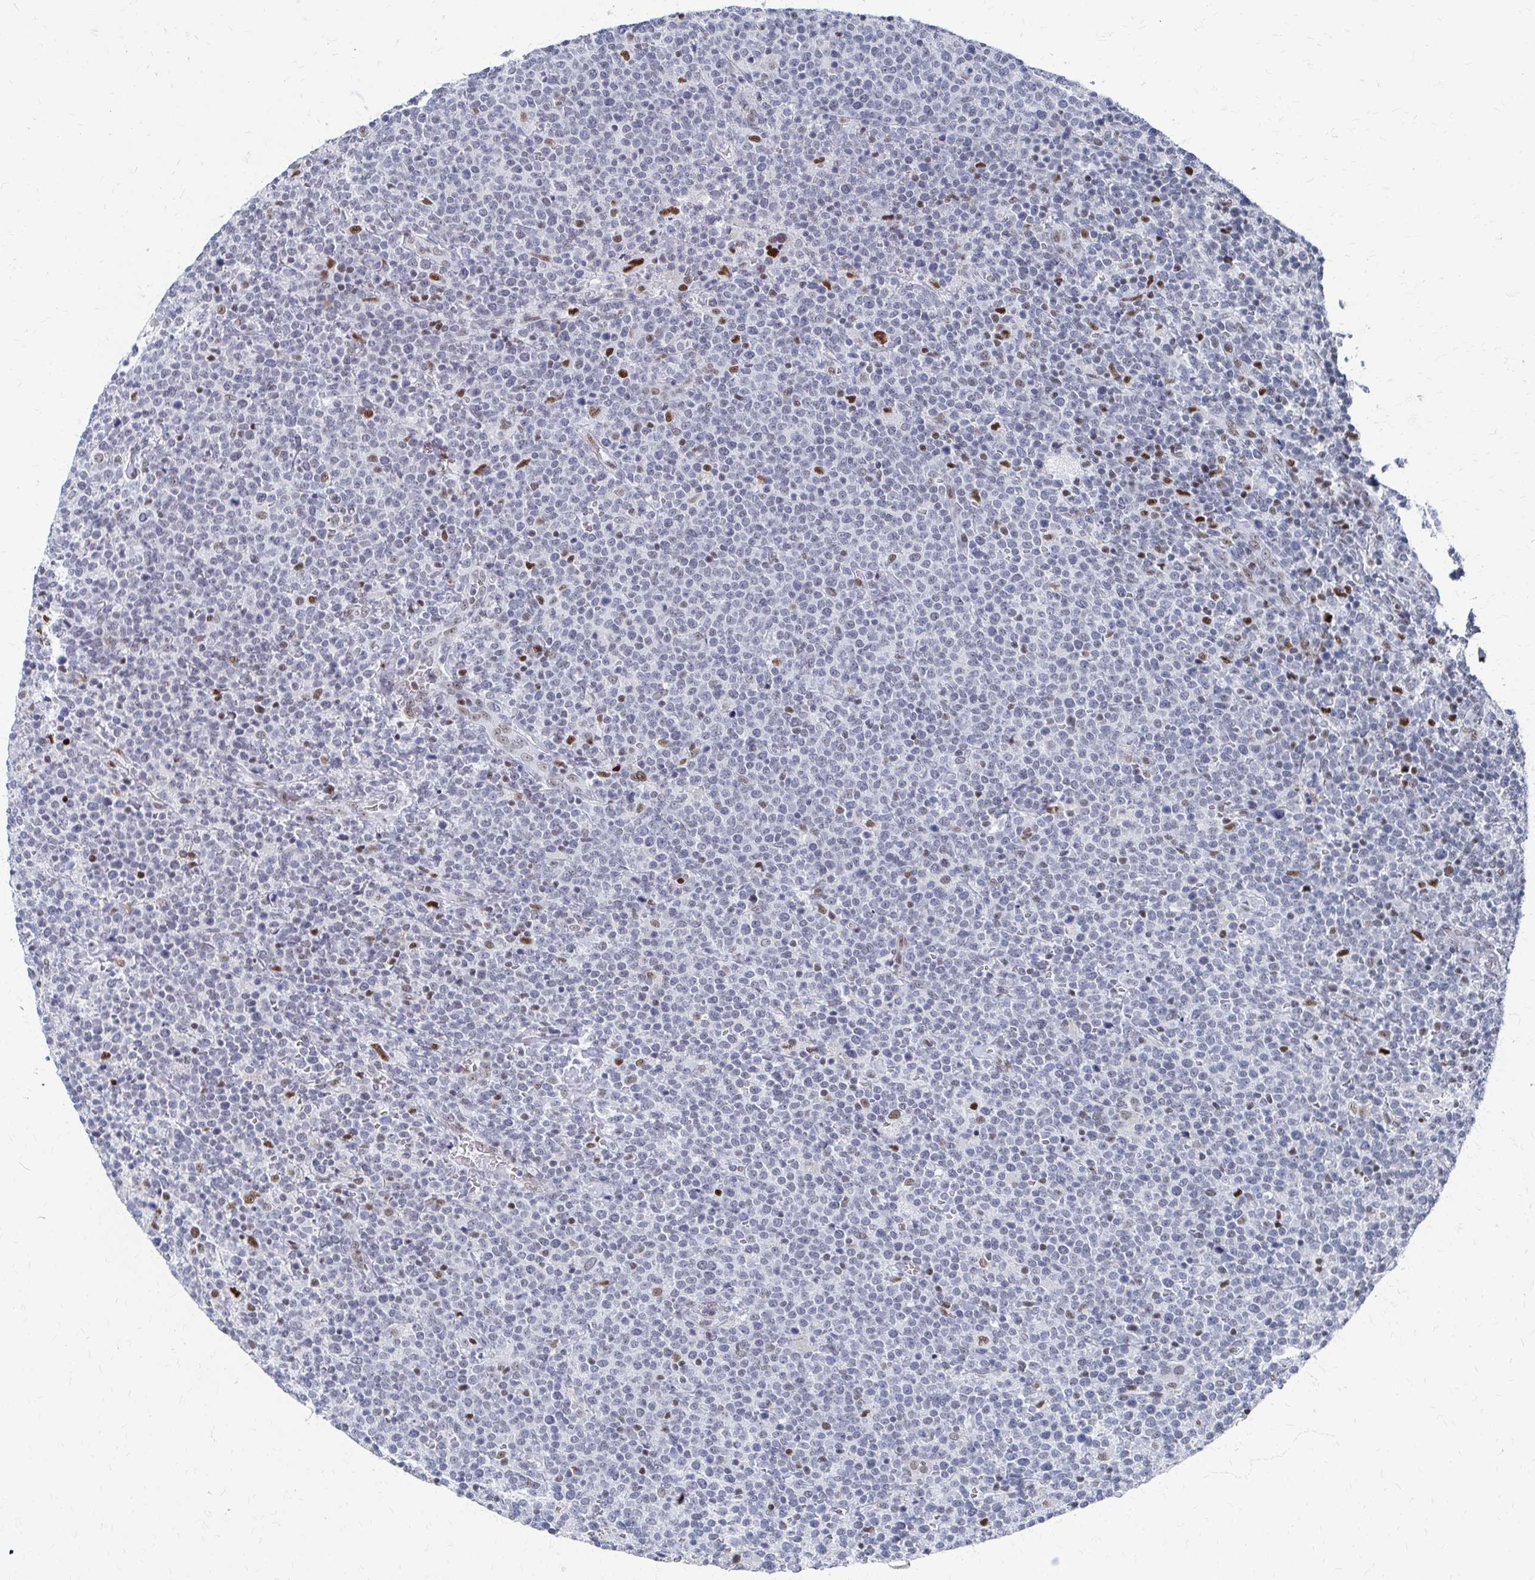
{"staining": {"intensity": "negative", "quantity": "none", "location": "none"}, "tissue": "lymphoma", "cell_type": "Tumor cells", "image_type": "cancer", "snomed": [{"axis": "morphology", "description": "Malignant lymphoma, non-Hodgkin's type, High grade"}, {"axis": "topography", "description": "Lymph node"}], "caption": "Lymphoma was stained to show a protein in brown. There is no significant positivity in tumor cells. (Brightfield microscopy of DAB immunohistochemistry (IHC) at high magnification).", "gene": "CDIN1", "patient": {"sex": "male", "age": 61}}